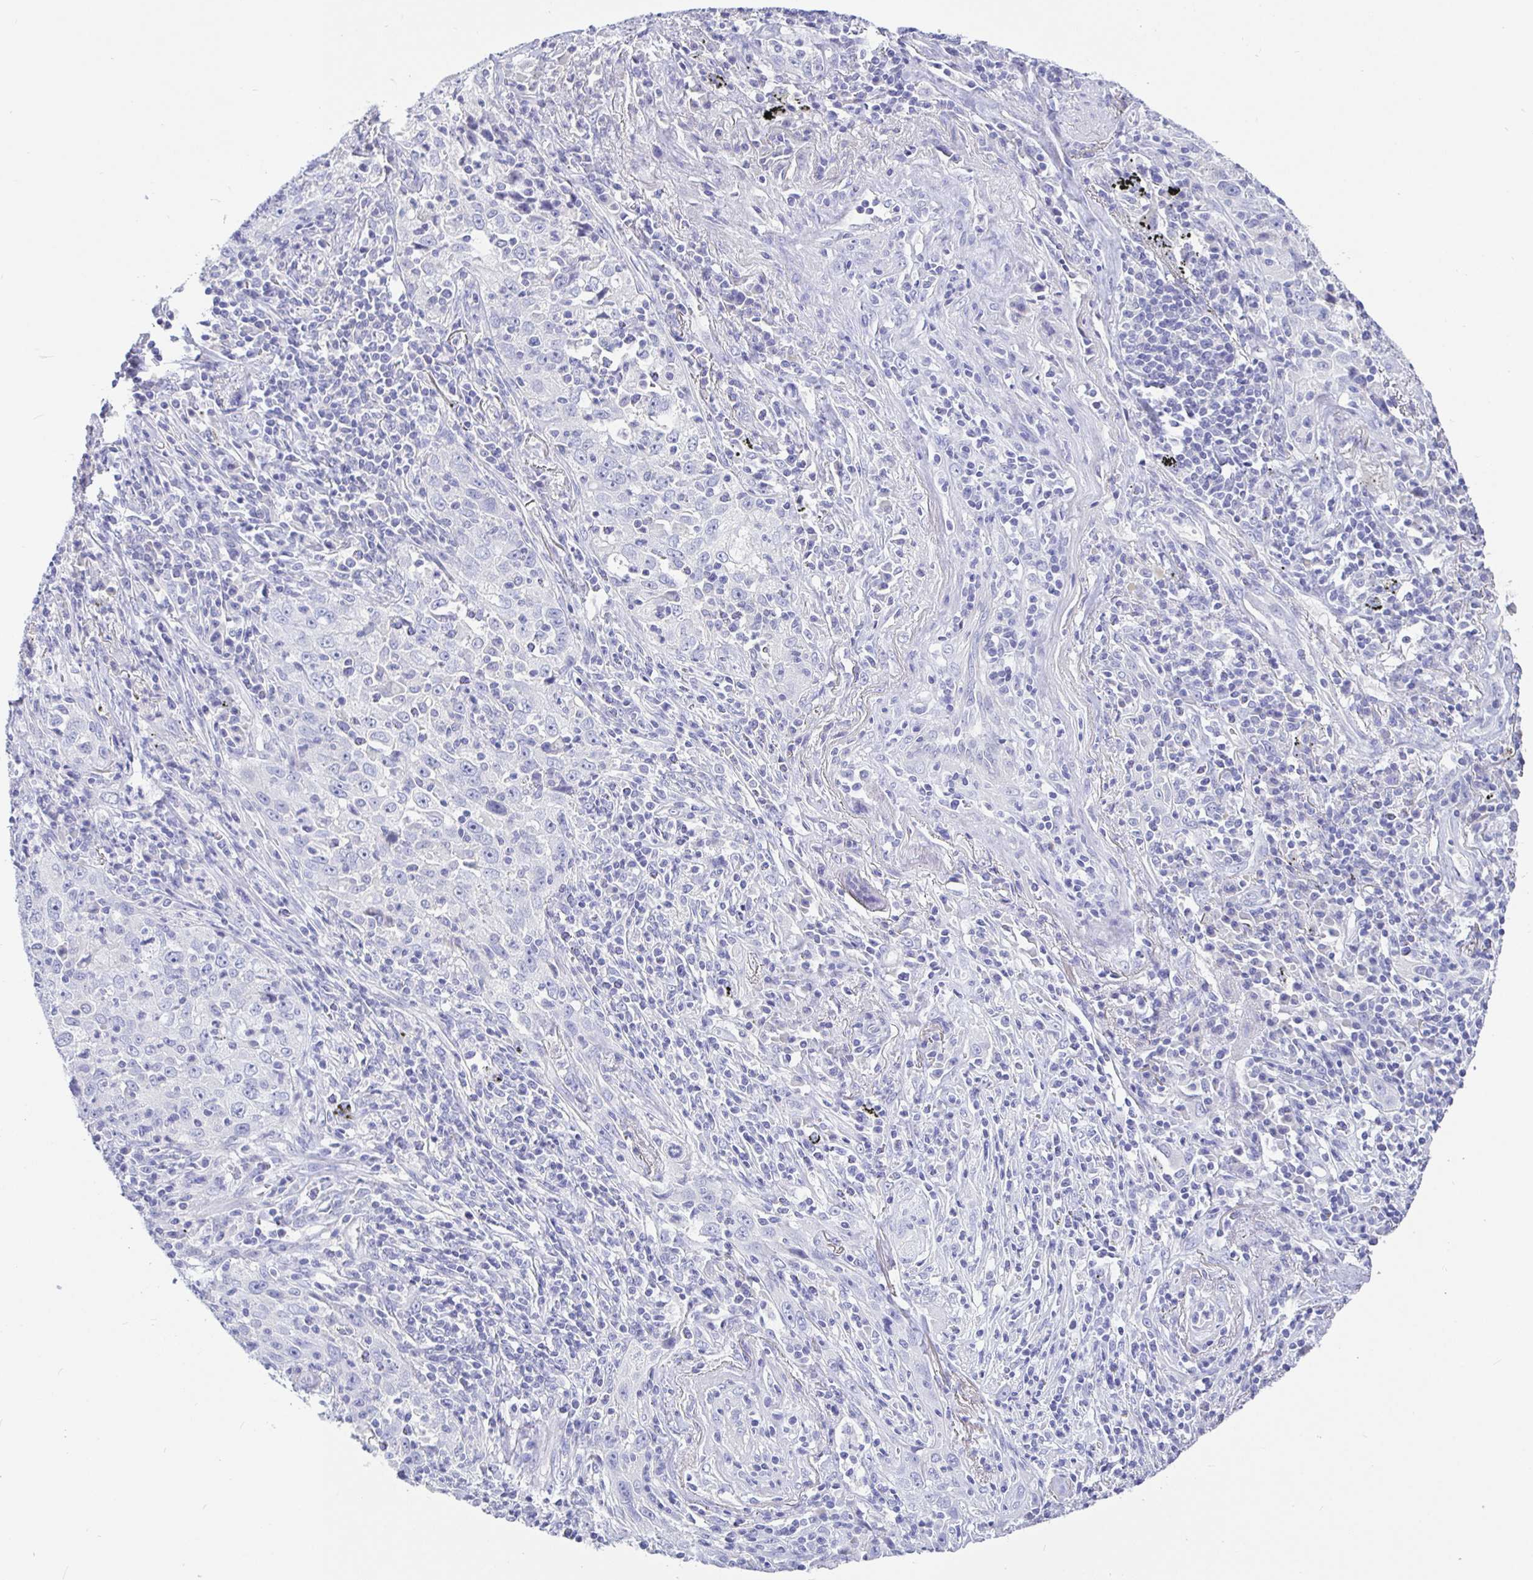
{"staining": {"intensity": "negative", "quantity": "none", "location": "none"}, "tissue": "lung cancer", "cell_type": "Tumor cells", "image_type": "cancer", "snomed": [{"axis": "morphology", "description": "Squamous cell carcinoma, NOS"}, {"axis": "topography", "description": "Lung"}], "caption": "The image demonstrates no significant staining in tumor cells of lung cancer (squamous cell carcinoma). Brightfield microscopy of immunohistochemistry (IHC) stained with DAB (3,3'-diaminobenzidine) (brown) and hematoxylin (blue), captured at high magnification.", "gene": "TPTE", "patient": {"sex": "male", "age": 71}}